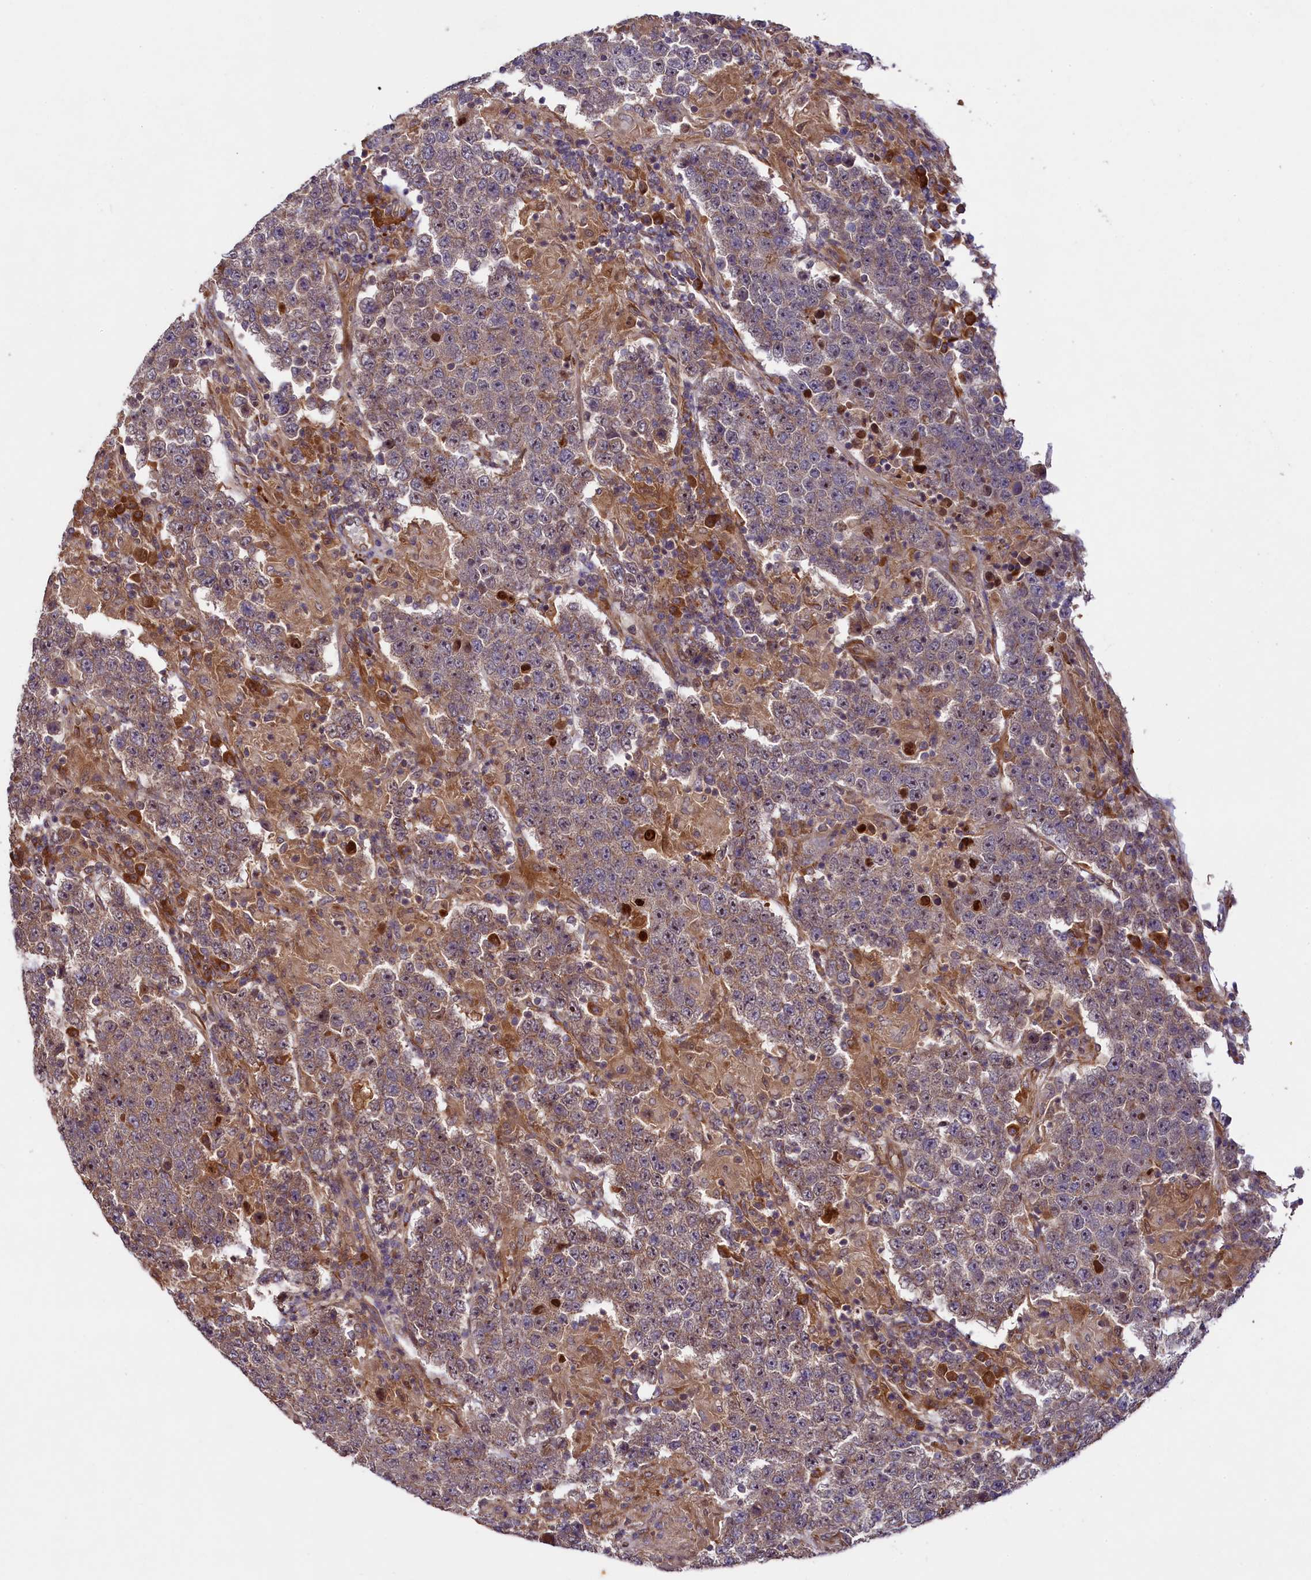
{"staining": {"intensity": "weak", "quantity": "25%-75%", "location": "cytoplasmic/membranous"}, "tissue": "testis cancer", "cell_type": "Tumor cells", "image_type": "cancer", "snomed": [{"axis": "morphology", "description": "Normal tissue, NOS"}, {"axis": "morphology", "description": "Urothelial carcinoma, High grade"}, {"axis": "morphology", "description": "Seminoma, NOS"}, {"axis": "morphology", "description": "Carcinoma, Embryonal, NOS"}, {"axis": "topography", "description": "Urinary bladder"}, {"axis": "topography", "description": "Testis"}], "caption": "Immunohistochemical staining of human testis cancer exhibits low levels of weak cytoplasmic/membranous staining in approximately 25%-75% of tumor cells.", "gene": "CCDC102A", "patient": {"sex": "male", "age": 41}}